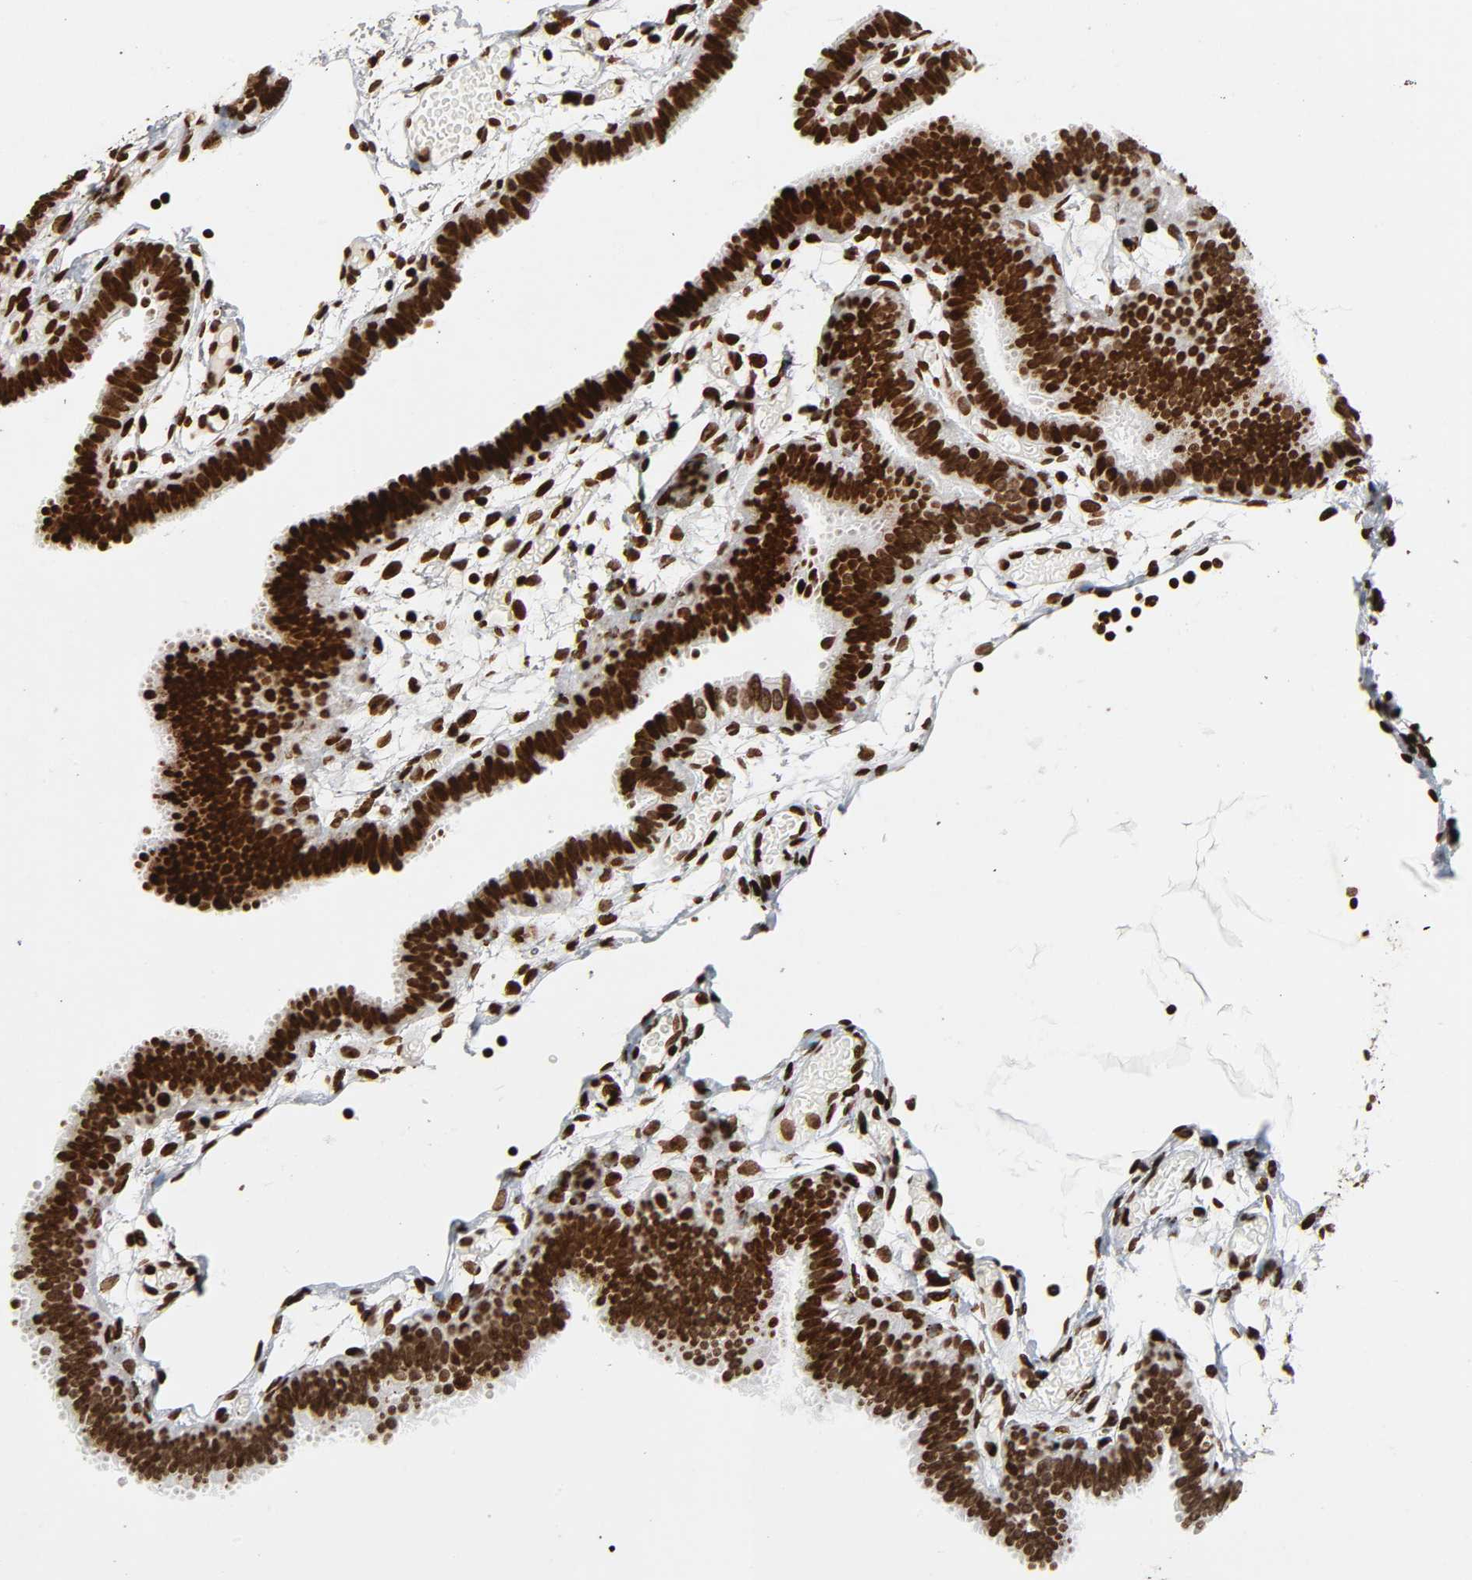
{"staining": {"intensity": "strong", "quantity": ">75%", "location": "nuclear"}, "tissue": "fallopian tube", "cell_type": "Glandular cells", "image_type": "normal", "snomed": [{"axis": "morphology", "description": "Normal tissue, NOS"}, {"axis": "topography", "description": "Fallopian tube"}], "caption": "The image demonstrates staining of unremarkable fallopian tube, revealing strong nuclear protein expression (brown color) within glandular cells.", "gene": "RXRA", "patient": {"sex": "female", "age": 29}}